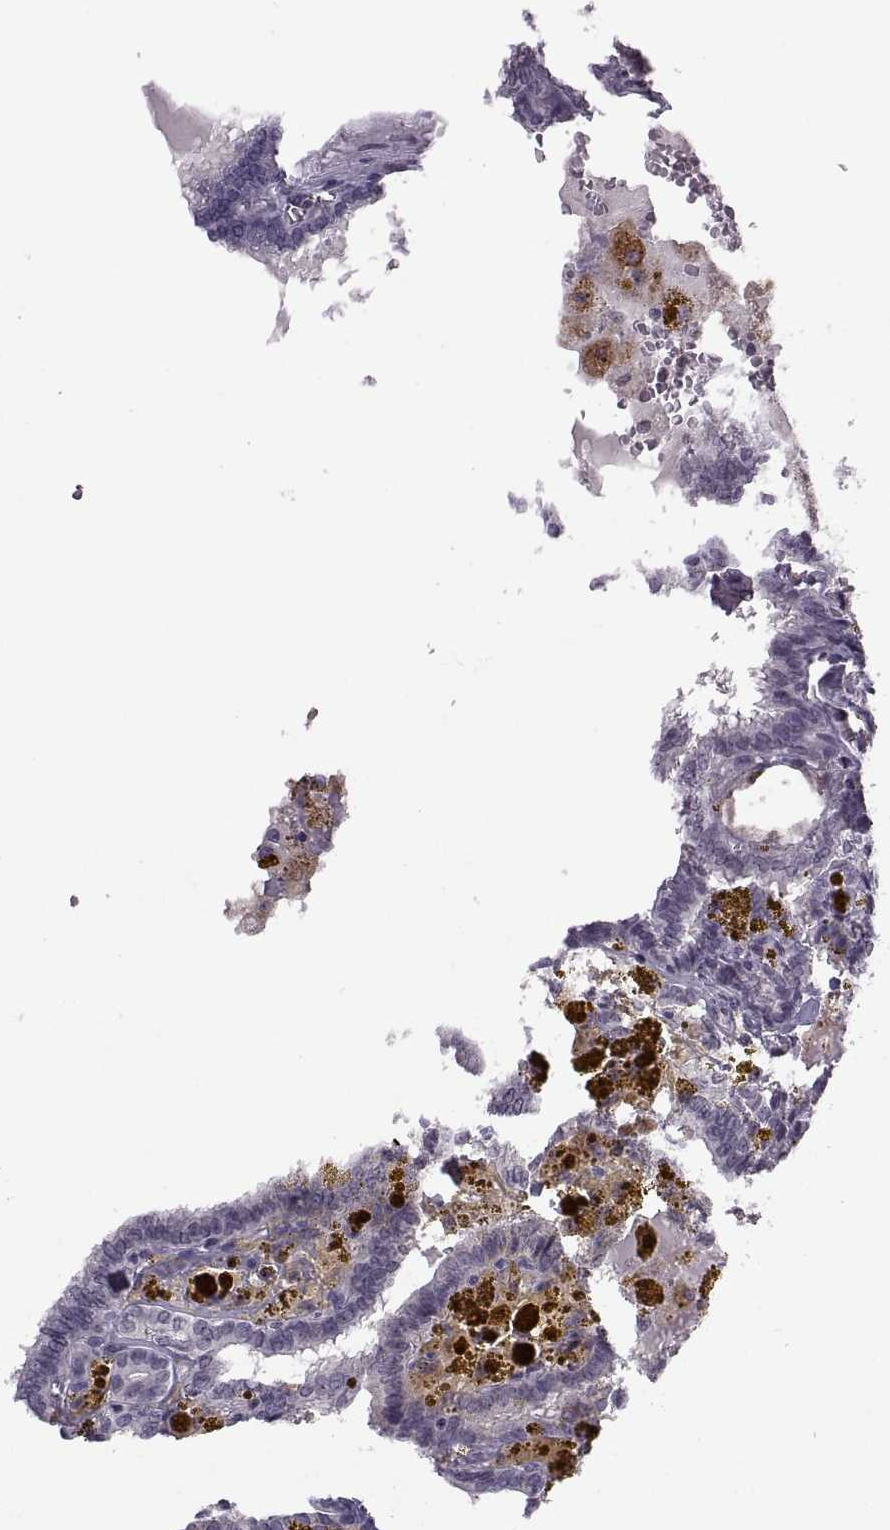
{"staining": {"intensity": "negative", "quantity": "none", "location": "none"}, "tissue": "thyroid cancer", "cell_type": "Tumor cells", "image_type": "cancer", "snomed": [{"axis": "morphology", "description": "Papillary adenocarcinoma, NOS"}, {"axis": "topography", "description": "Thyroid gland"}], "caption": "IHC micrograph of neoplastic tissue: thyroid papillary adenocarcinoma stained with DAB reveals no significant protein staining in tumor cells.", "gene": "OTP", "patient": {"sex": "female", "age": 39}}